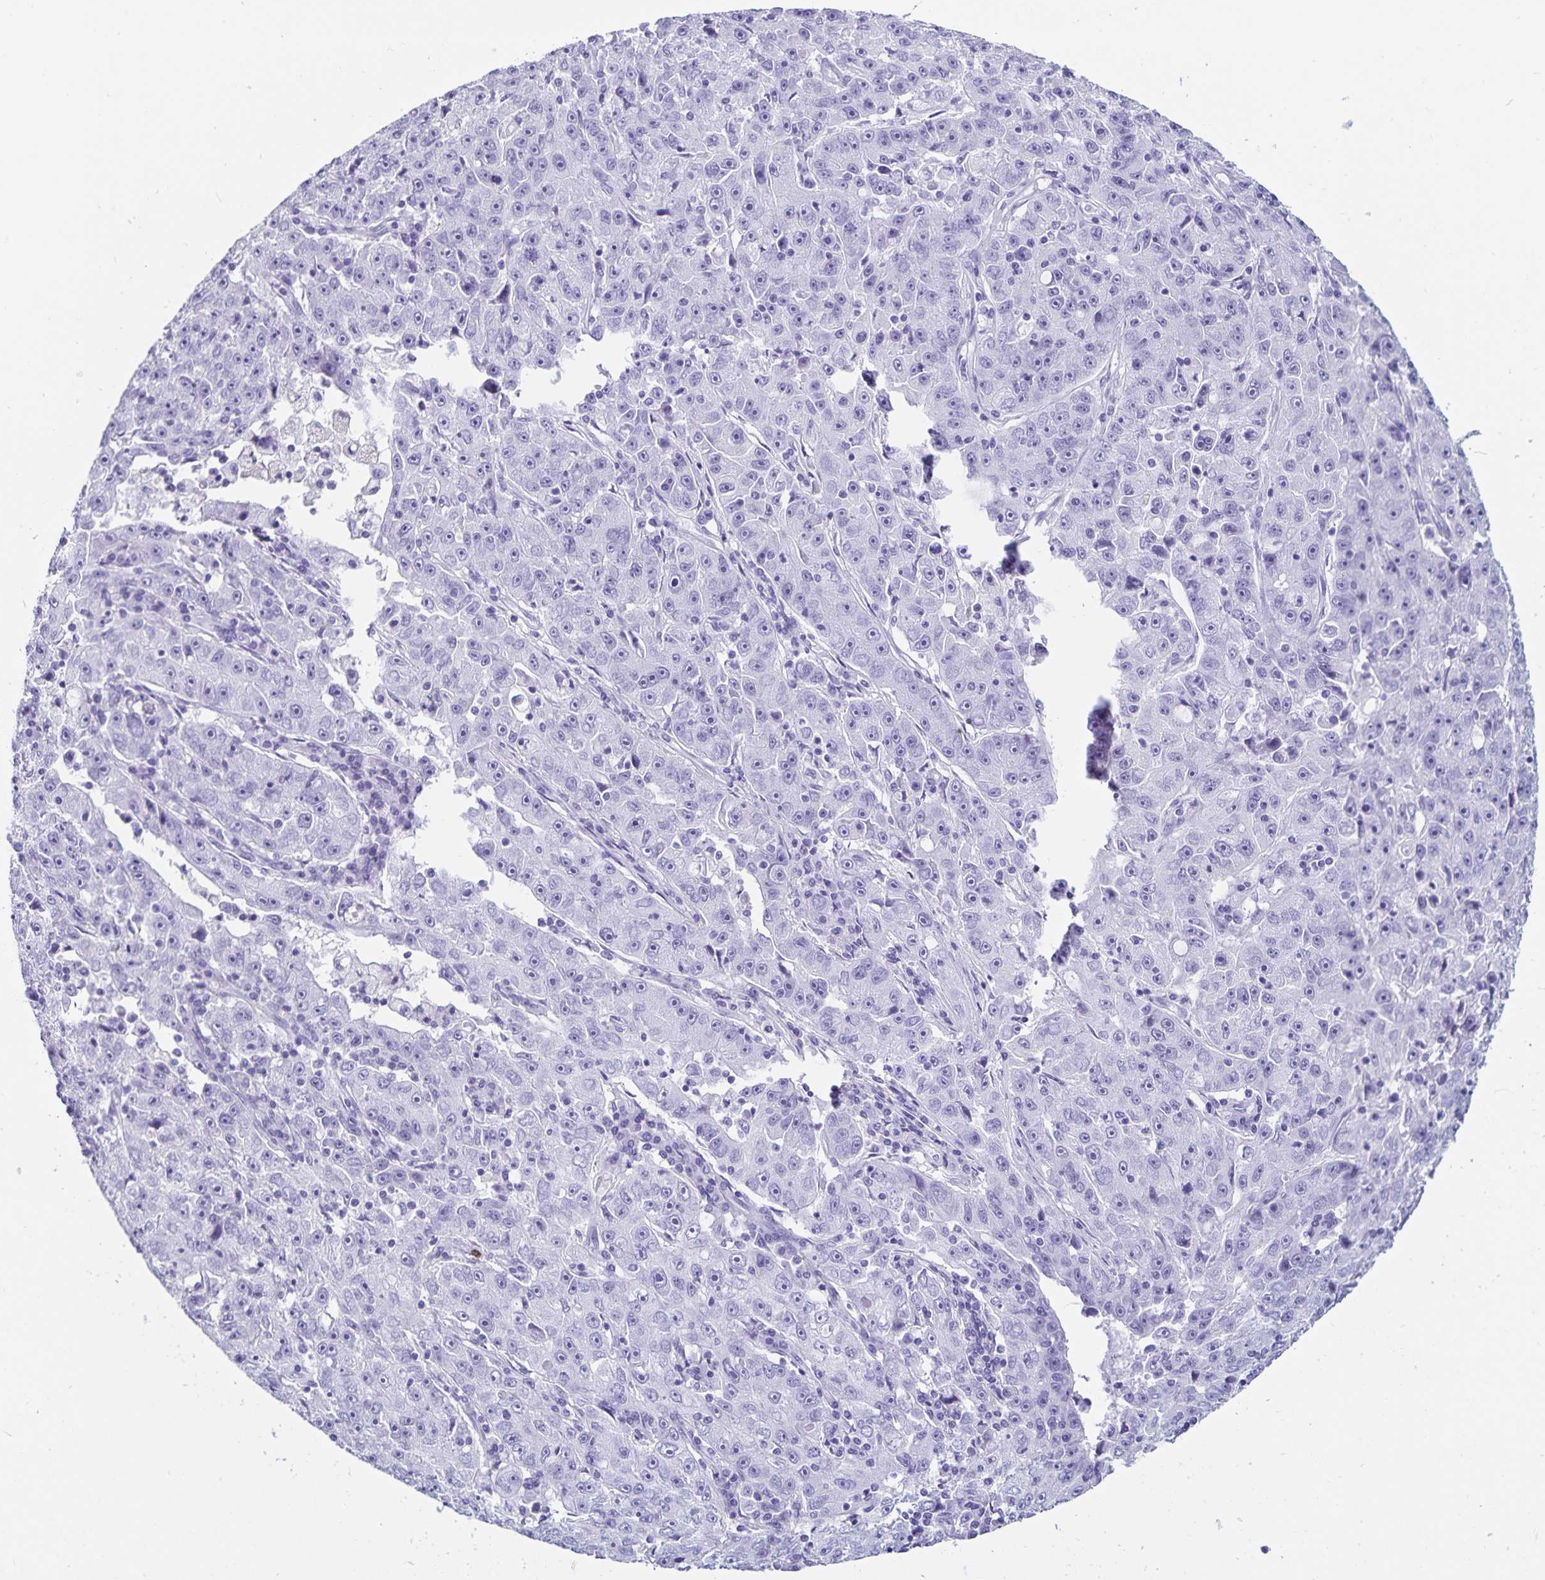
{"staining": {"intensity": "negative", "quantity": "none", "location": "none"}, "tissue": "lung cancer", "cell_type": "Tumor cells", "image_type": "cancer", "snomed": [{"axis": "morphology", "description": "Normal morphology"}, {"axis": "morphology", "description": "Adenocarcinoma, NOS"}, {"axis": "topography", "description": "Lymph node"}, {"axis": "topography", "description": "Lung"}], "caption": "High power microscopy micrograph of an immunohistochemistry (IHC) histopathology image of adenocarcinoma (lung), revealing no significant expression in tumor cells. (Stains: DAB (3,3'-diaminobenzidine) immunohistochemistry (IHC) with hematoxylin counter stain, Microscopy: brightfield microscopy at high magnification).", "gene": "GPR137", "patient": {"sex": "female", "age": 57}}